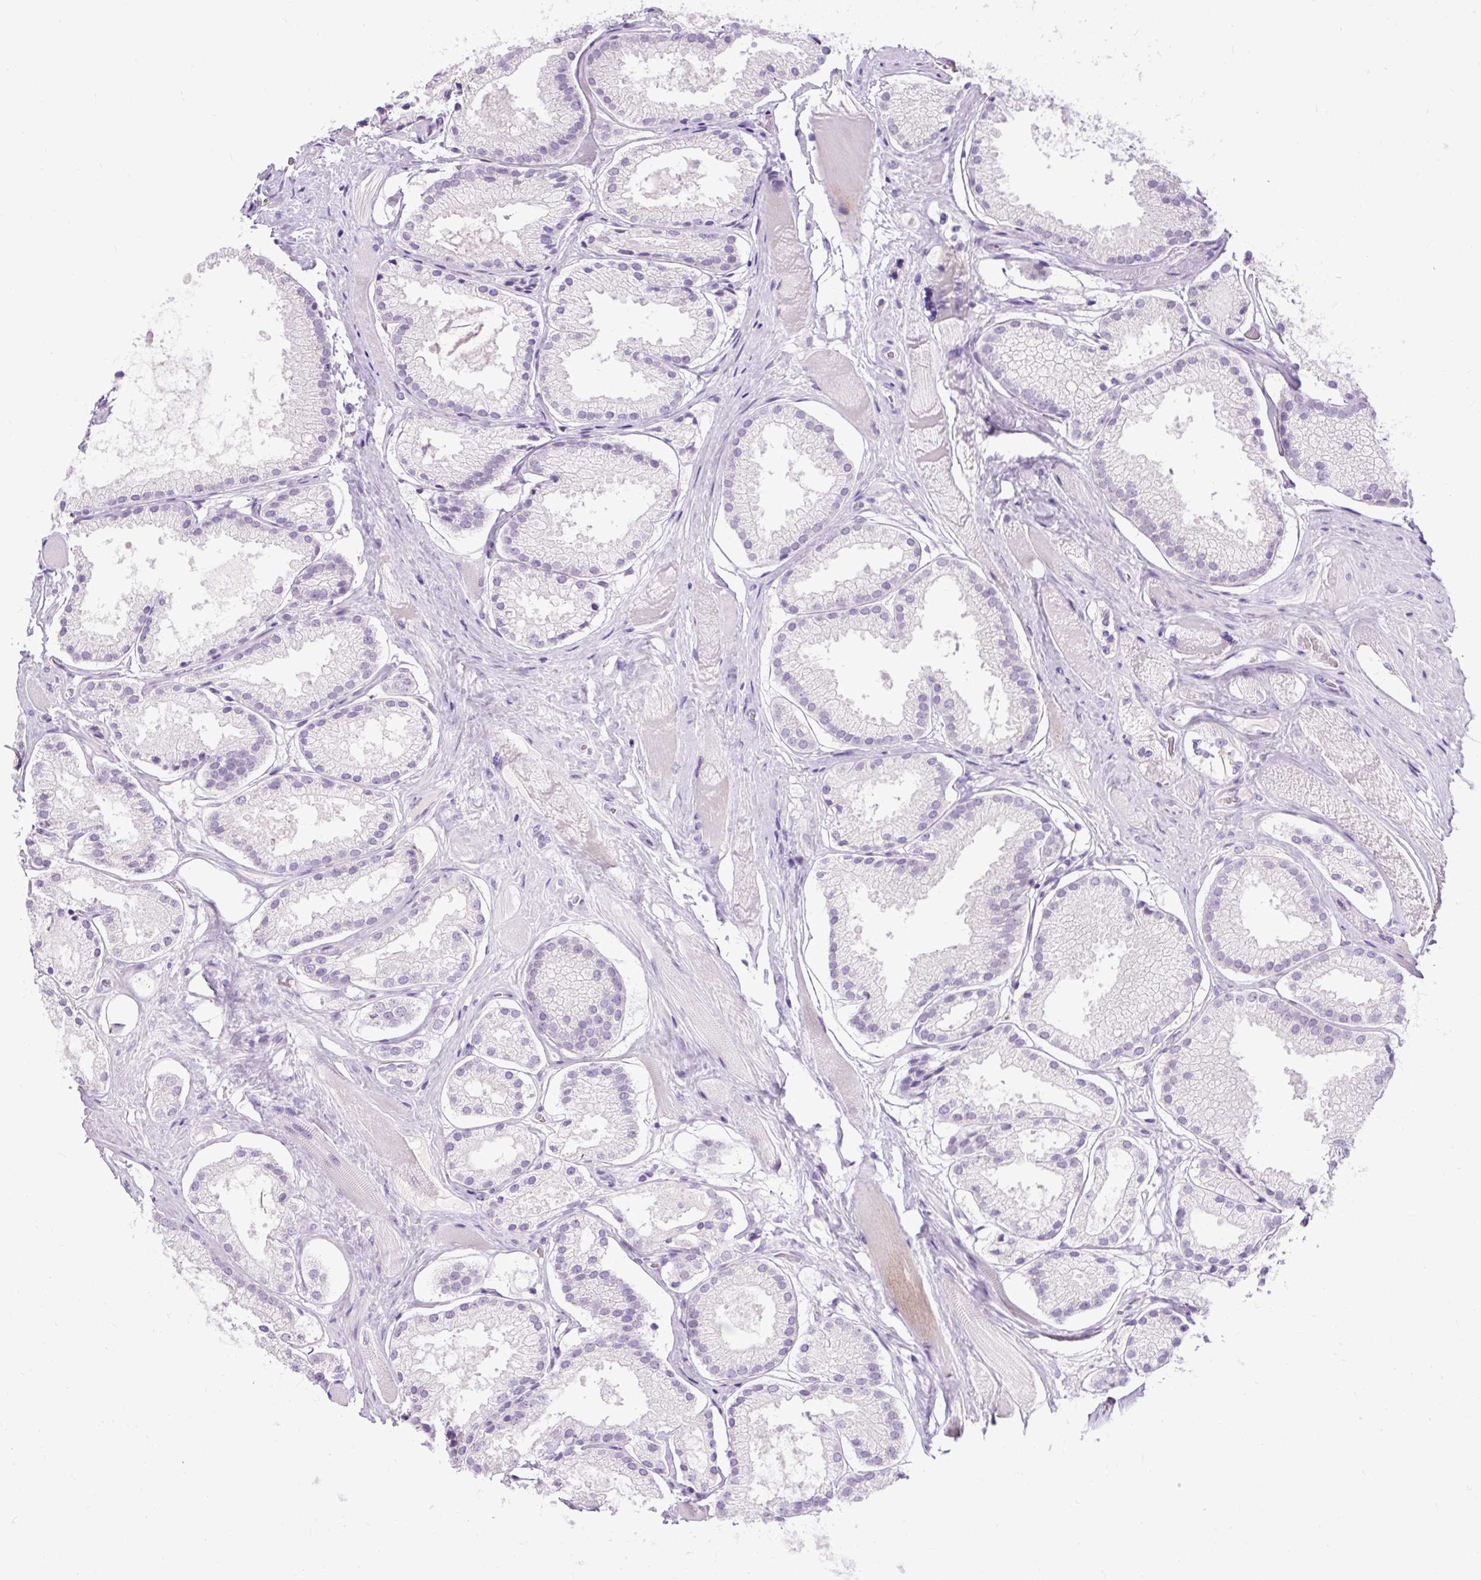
{"staining": {"intensity": "negative", "quantity": "none", "location": "none"}, "tissue": "prostate cancer", "cell_type": "Tumor cells", "image_type": "cancer", "snomed": [{"axis": "morphology", "description": "Adenocarcinoma, High grade"}, {"axis": "topography", "description": "Prostate"}], "caption": "Tumor cells show no significant protein expression in prostate adenocarcinoma (high-grade). (DAB immunohistochemistry with hematoxylin counter stain).", "gene": "FABP7", "patient": {"sex": "male", "age": 68}}